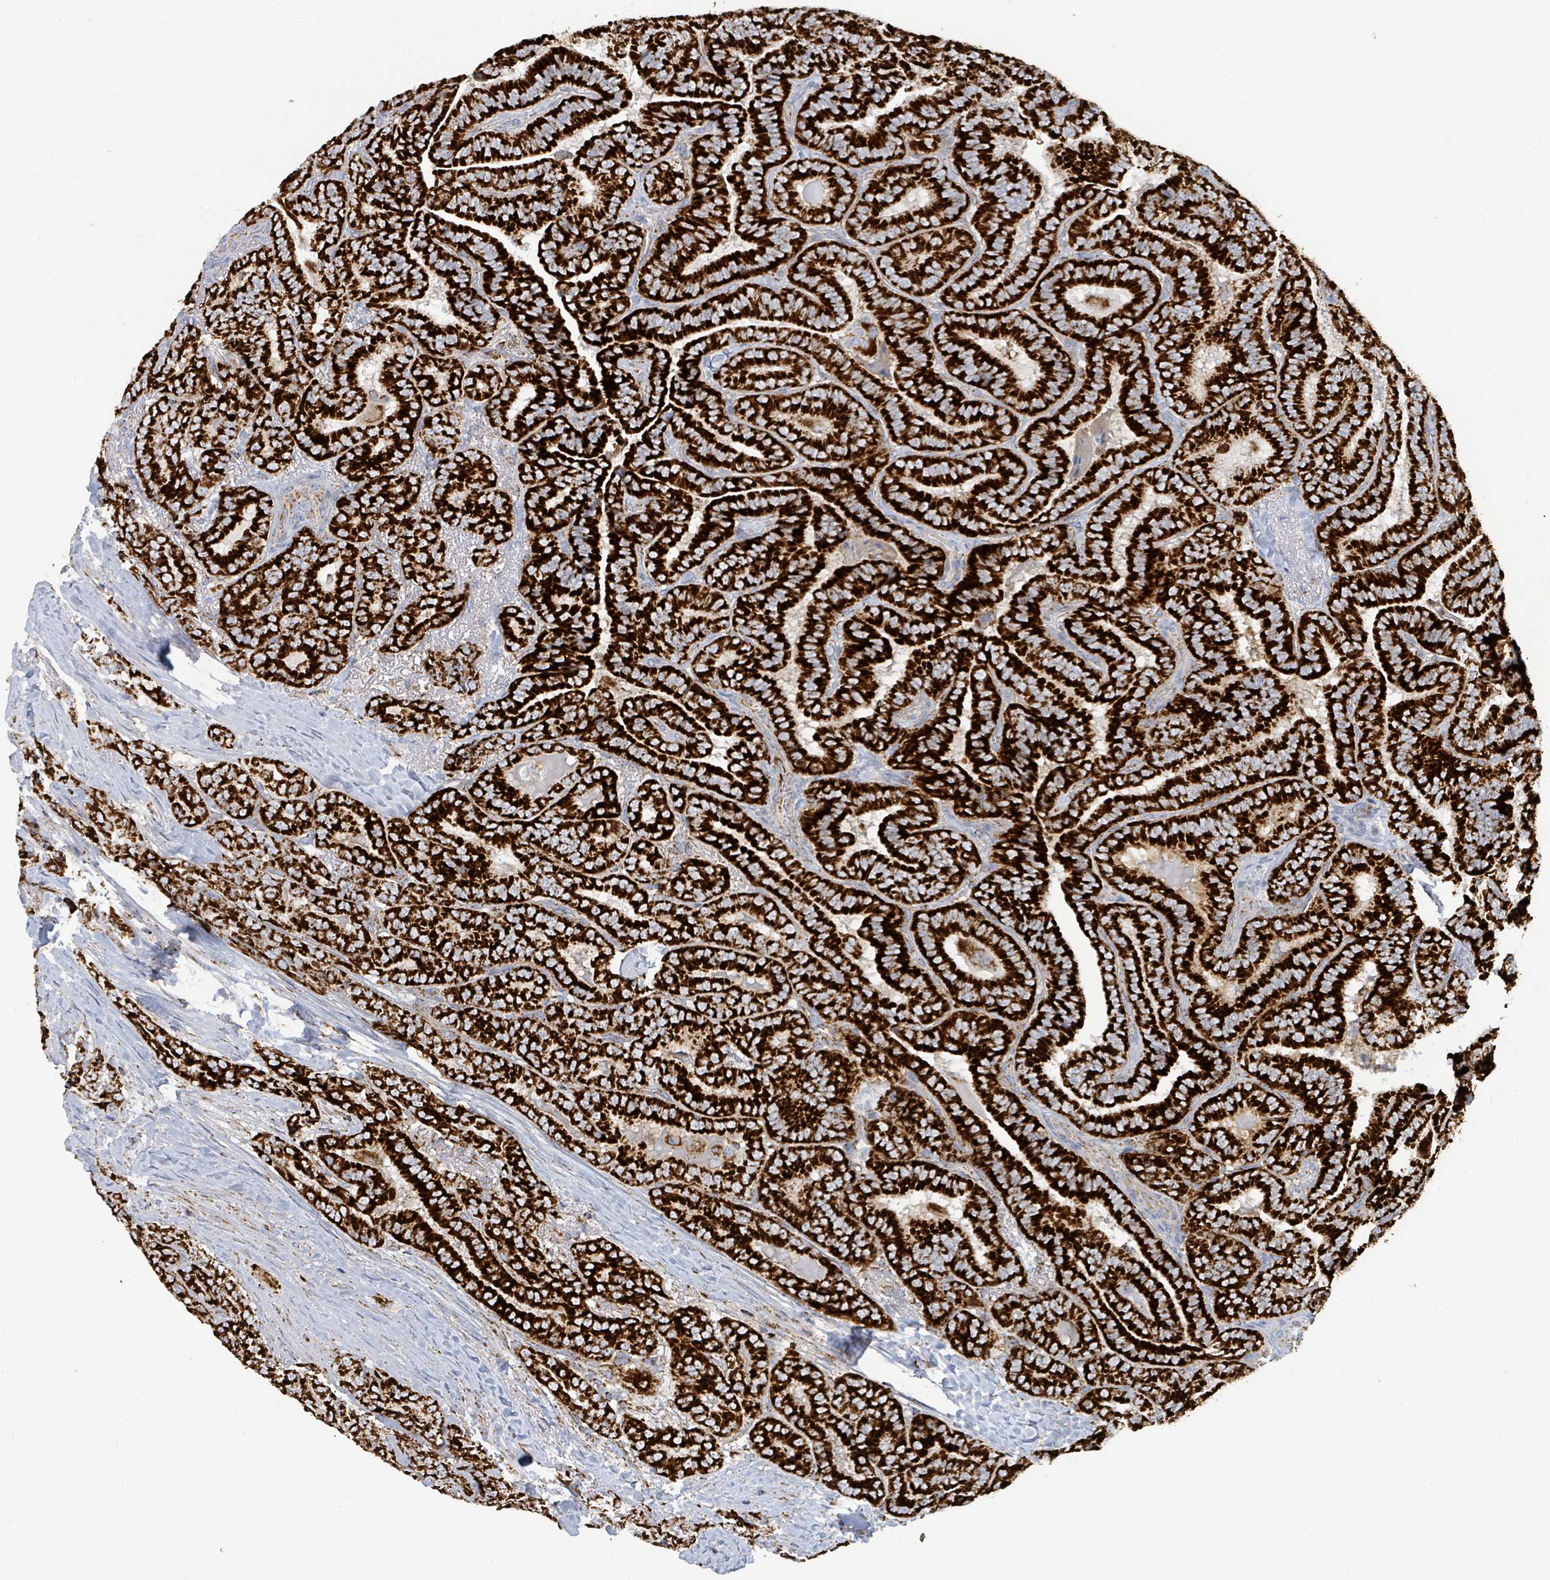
{"staining": {"intensity": "strong", "quantity": ">75%", "location": "cytoplasmic/membranous"}, "tissue": "thyroid cancer", "cell_type": "Tumor cells", "image_type": "cancer", "snomed": [{"axis": "morphology", "description": "Papillary adenocarcinoma, NOS"}, {"axis": "topography", "description": "Thyroid gland"}], "caption": "Protein staining shows strong cytoplasmic/membranous positivity in about >75% of tumor cells in thyroid papillary adenocarcinoma.", "gene": "SUCLG2", "patient": {"sex": "male", "age": 61}}